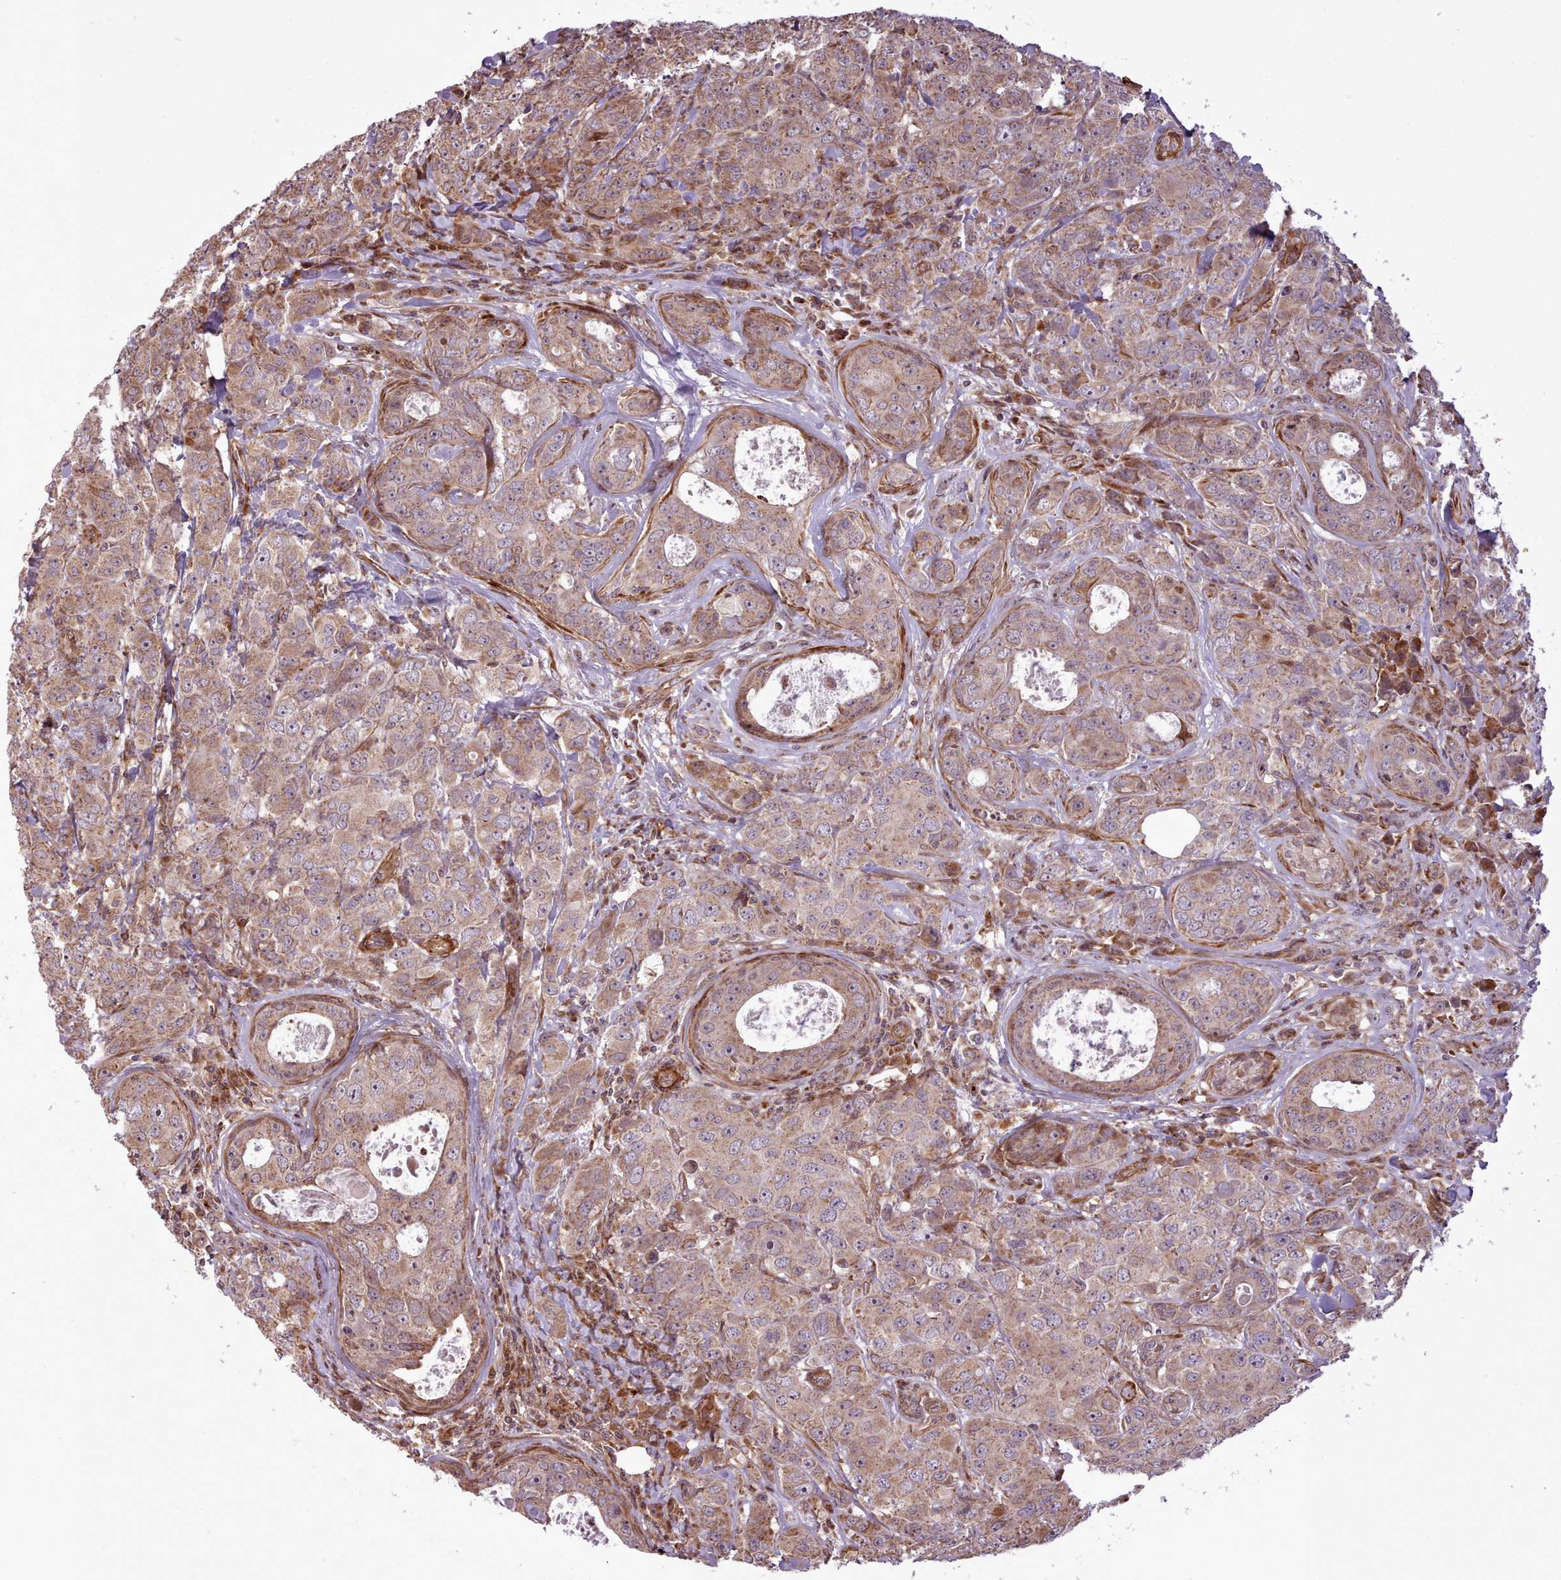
{"staining": {"intensity": "moderate", "quantity": ">75%", "location": "cytoplasmic/membranous"}, "tissue": "breast cancer", "cell_type": "Tumor cells", "image_type": "cancer", "snomed": [{"axis": "morphology", "description": "Duct carcinoma"}, {"axis": "topography", "description": "Breast"}], "caption": "Human breast cancer (infiltrating ductal carcinoma) stained with a protein marker shows moderate staining in tumor cells.", "gene": "NLRP7", "patient": {"sex": "female", "age": 43}}